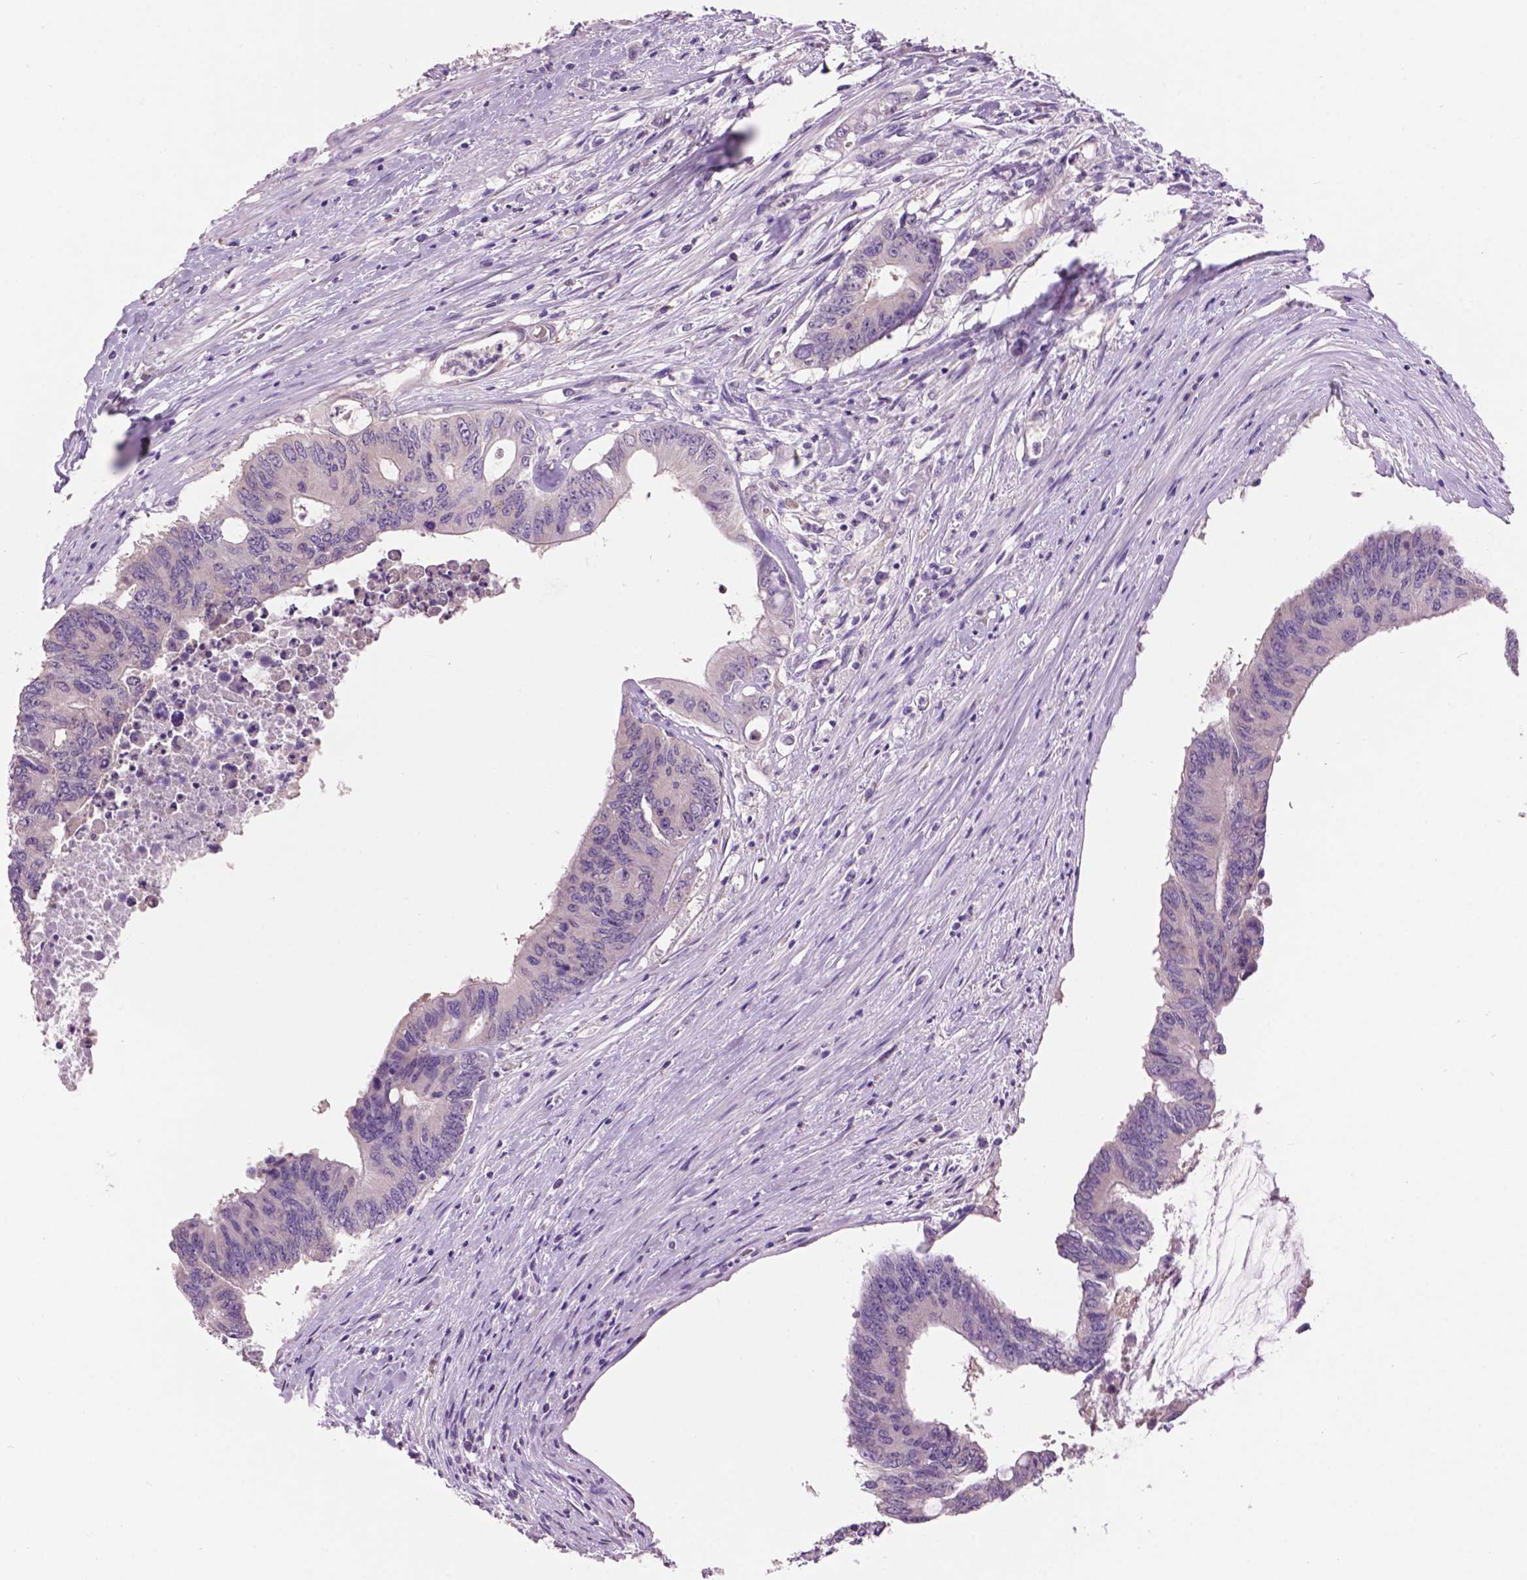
{"staining": {"intensity": "negative", "quantity": "none", "location": "none"}, "tissue": "colorectal cancer", "cell_type": "Tumor cells", "image_type": "cancer", "snomed": [{"axis": "morphology", "description": "Adenocarcinoma, NOS"}, {"axis": "topography", "description": "Rectum"}], "caption": "The IHC histopathology image has no significant staining in tumor cells of colorectal adenocarcinoma tissue.", "gene": "CRYBA4", "patient": {"sex": "male", "age": 59}}